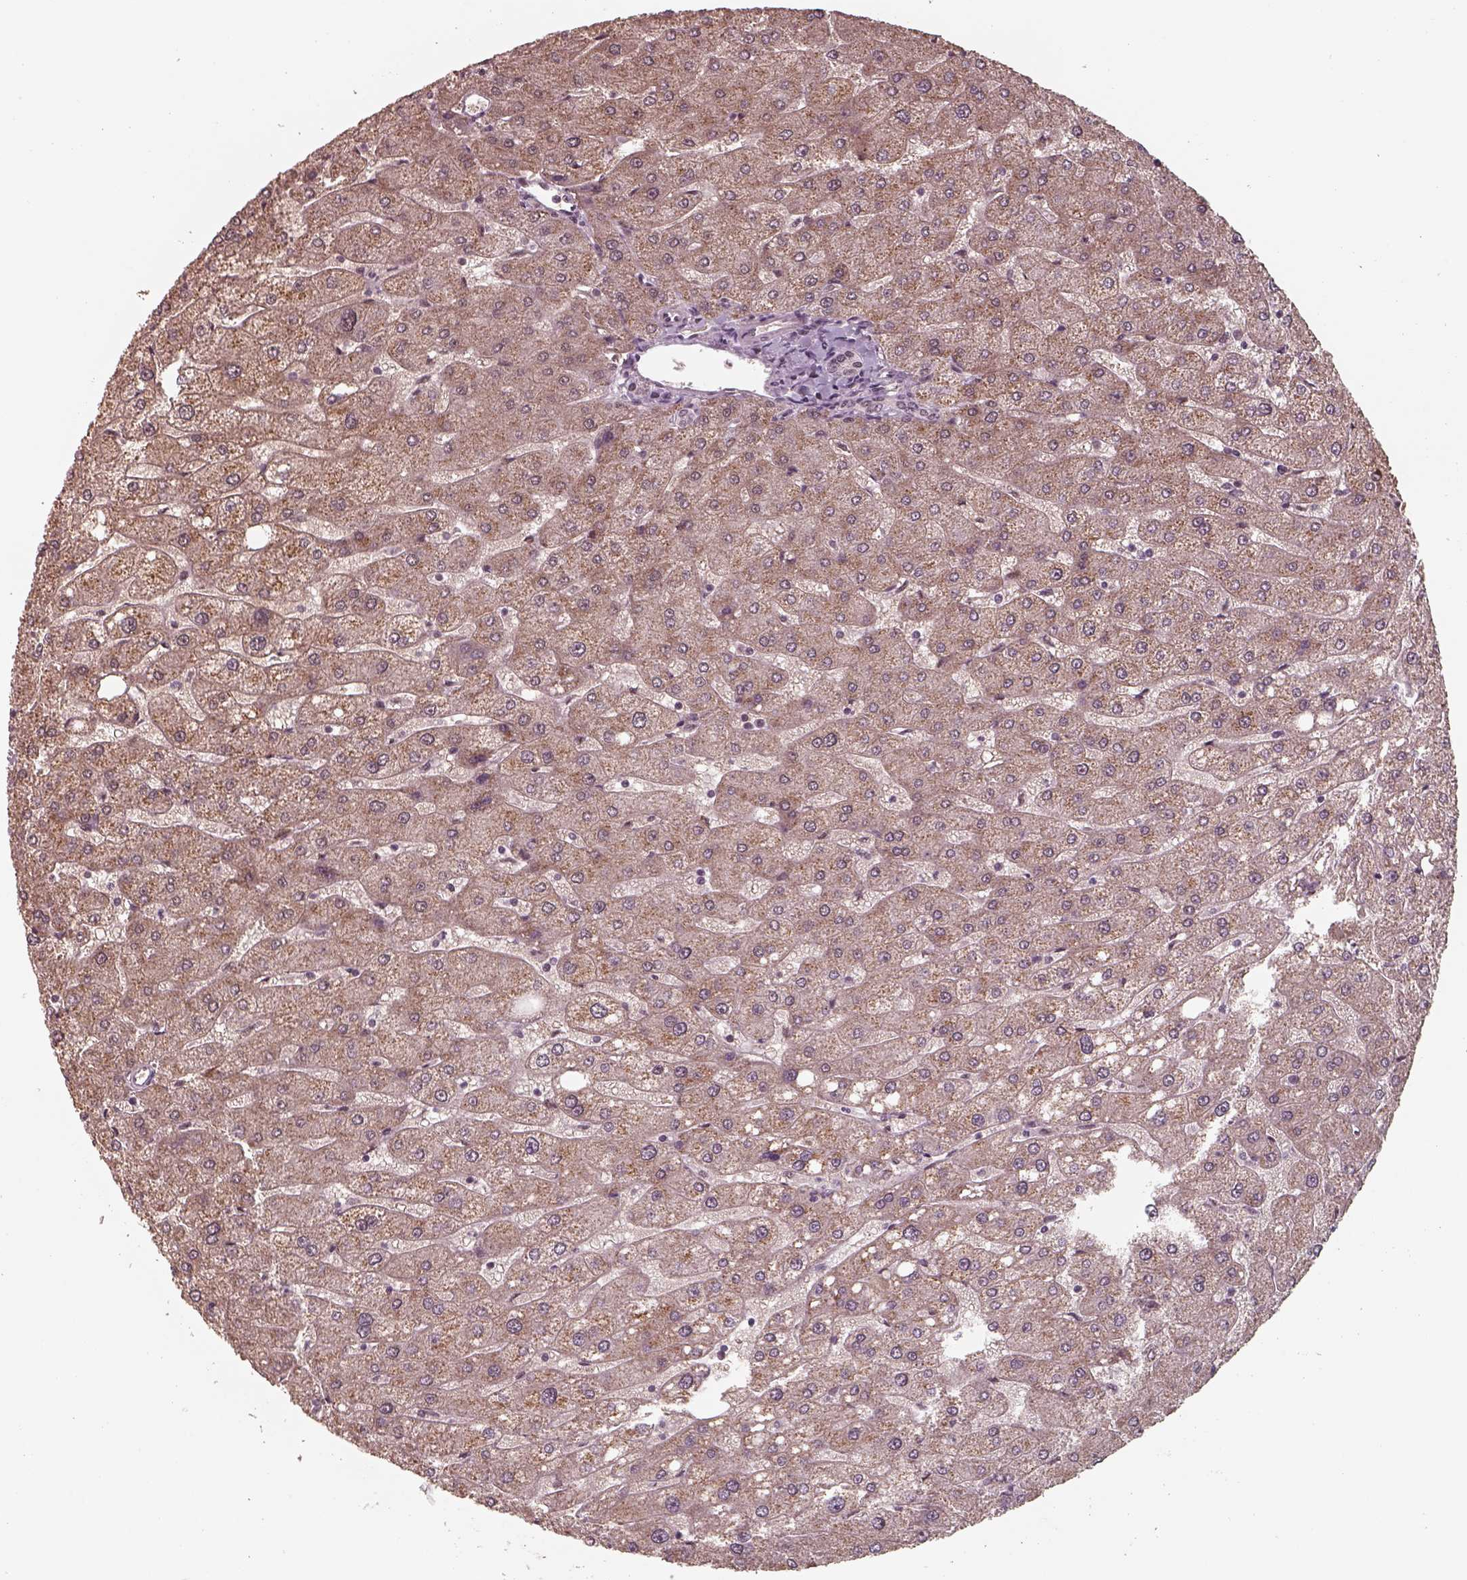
{"staining": {"intensity": "moderate", "quantity": ">75%", "location": "nuclear"}, "tissue": "liver", "cell_type": "Cholangiocytes", "image_type": "normal", "snomed": [{"axis": "morphology", "description": "Normal tissue, NOS"}, {"axis": "topography", "description": "Liver"}], "caption": "Protein positivity by immunohistochemistry (IHC) shows moderate nuclear staining in about >75% of cholangiocytes in unremarkable liver.", "gene": "ATXN7L3", "patient": {"sex": "male", "age": 67}}